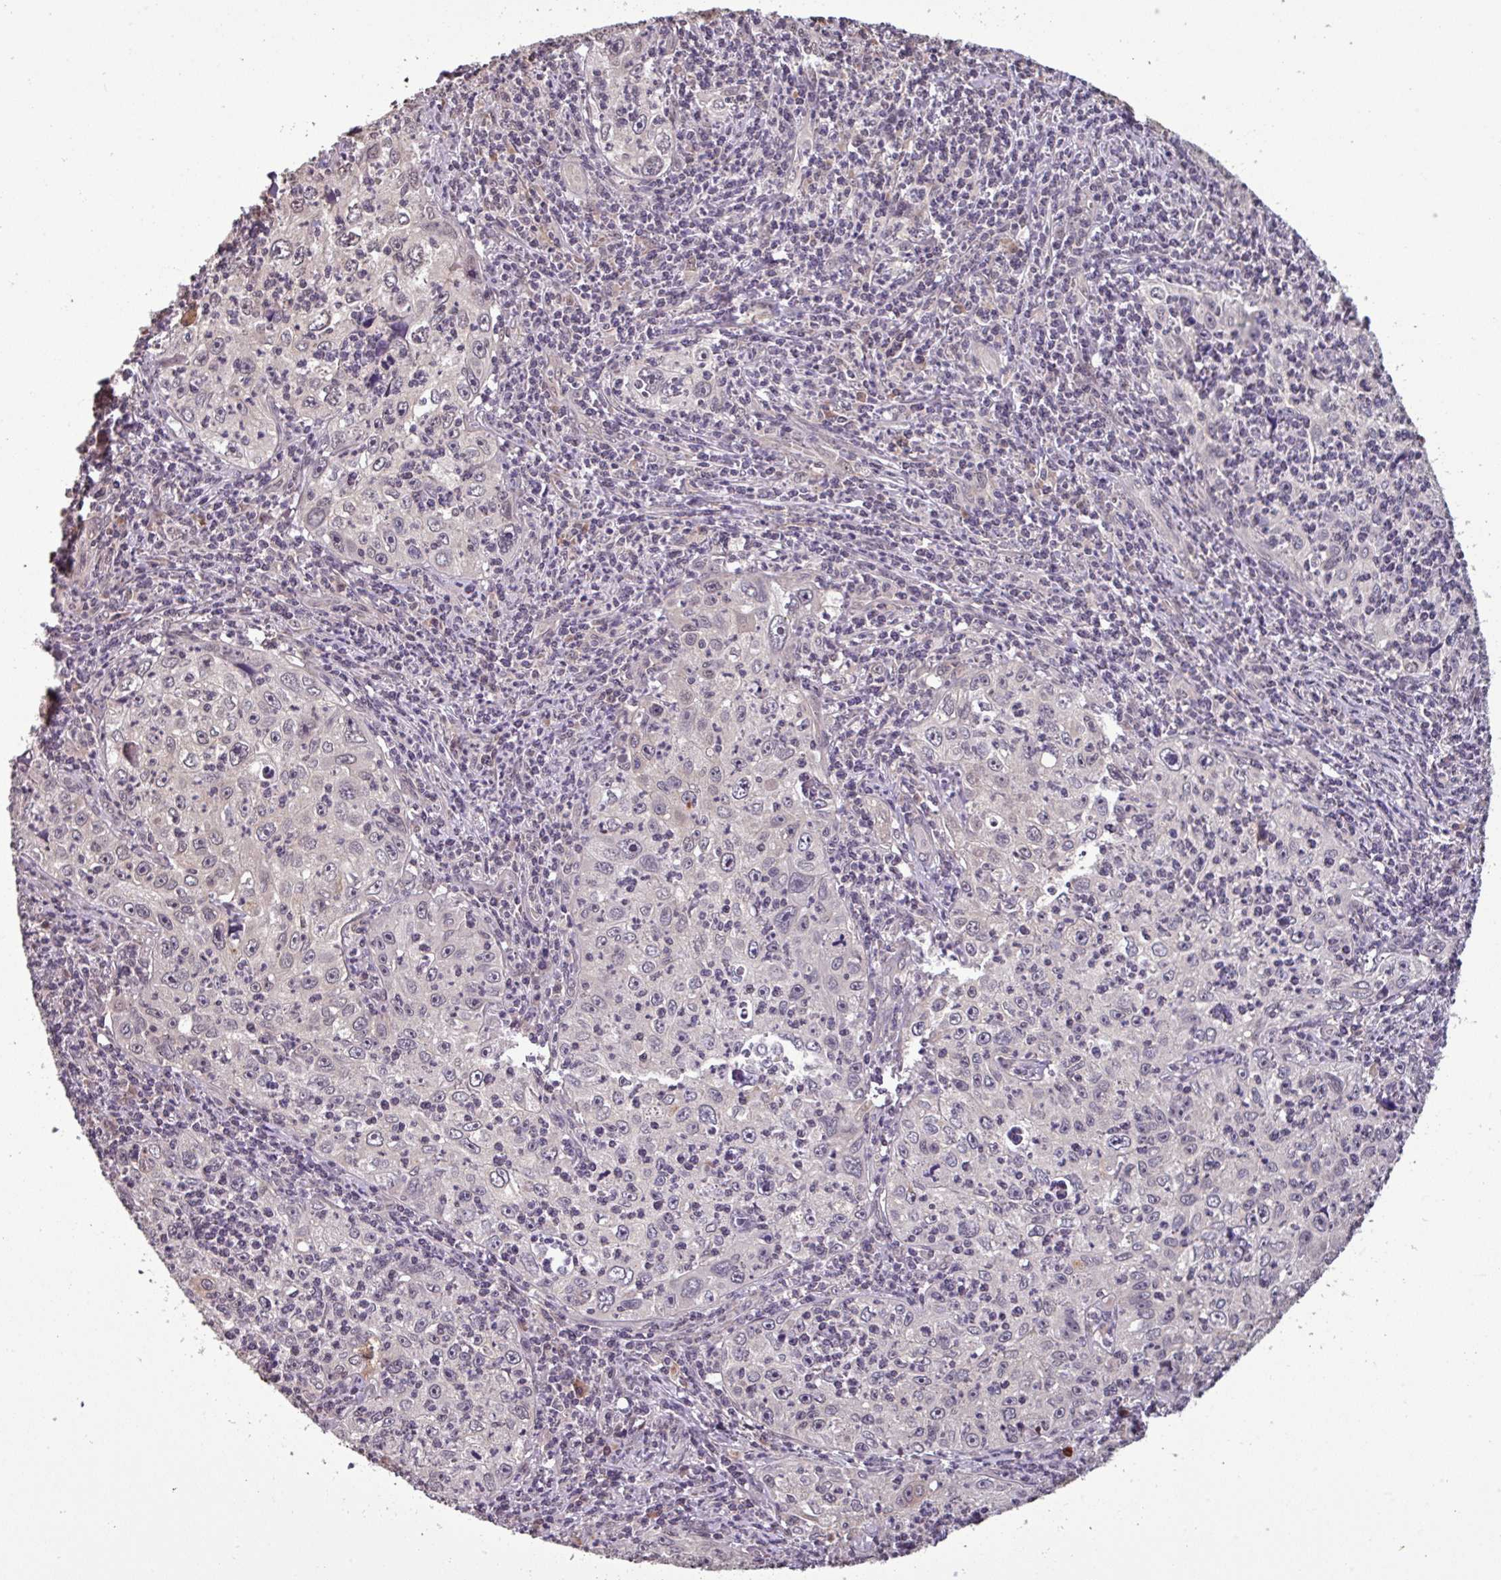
{"staining": {"intensity": "negative", "quantity": "none", "location": "none"}, "tissue": "cervical cancer", "cell_type": "Tumor cells", "image_type": "cancer", "snomed": [{"axis": "morphology", "description": "Squamous cell carcinoma, NOS"}, {"axis": "topography", "description": "Cervix"}], "caption": "Immunohistochemical staining of squamous cell carcinoma (cervical) reveals no significant positivity in tumor cells.", "gene": "NOB1", "patient": {"sex": "female", "age": 30}}